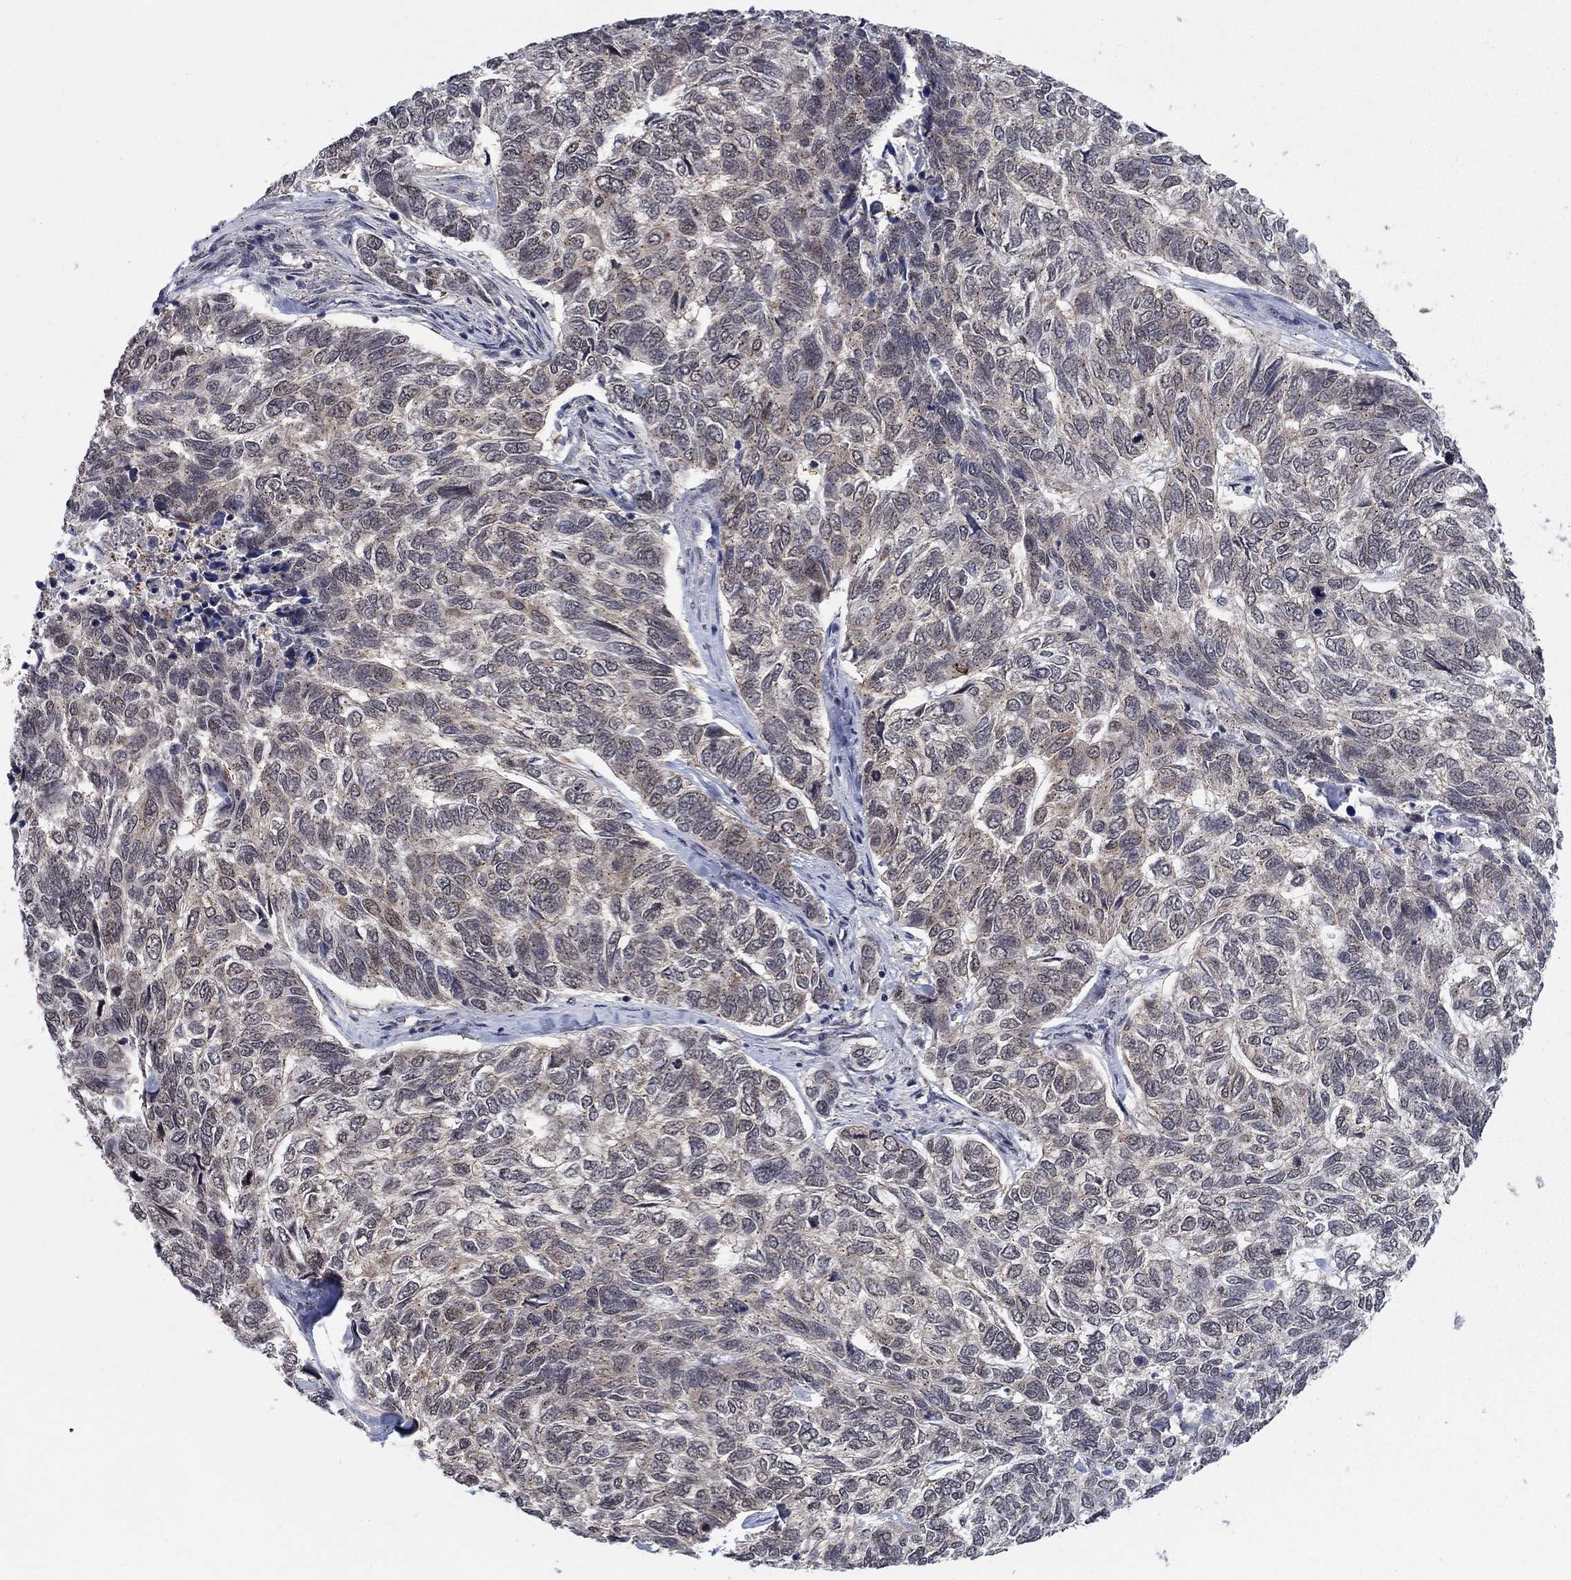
{"staining": {"intensity": "moderate", "quantity": "<25%", "location": "cytoplasmic/membranous"}, "tissue": "skin cancer", "cell_type": "Tumor cells", "image_type": "cancer", "snomed": [{"axis": "morphology", "description": "Basal cell carcinoma"}, {"axis": "topography", "description": "Skin"}], "caption": "Tumor cells exhibit low levels of moderate cytoplasmic/membranous staining in approximately <25% of cells in skin cancer. The staining was performed using DAB, with brown indicating positive protein expression. Nuclei are stained blue with hematoxylin.", "gene": "SH3RF1", "patient": {"sex": "female", "age": 65}}